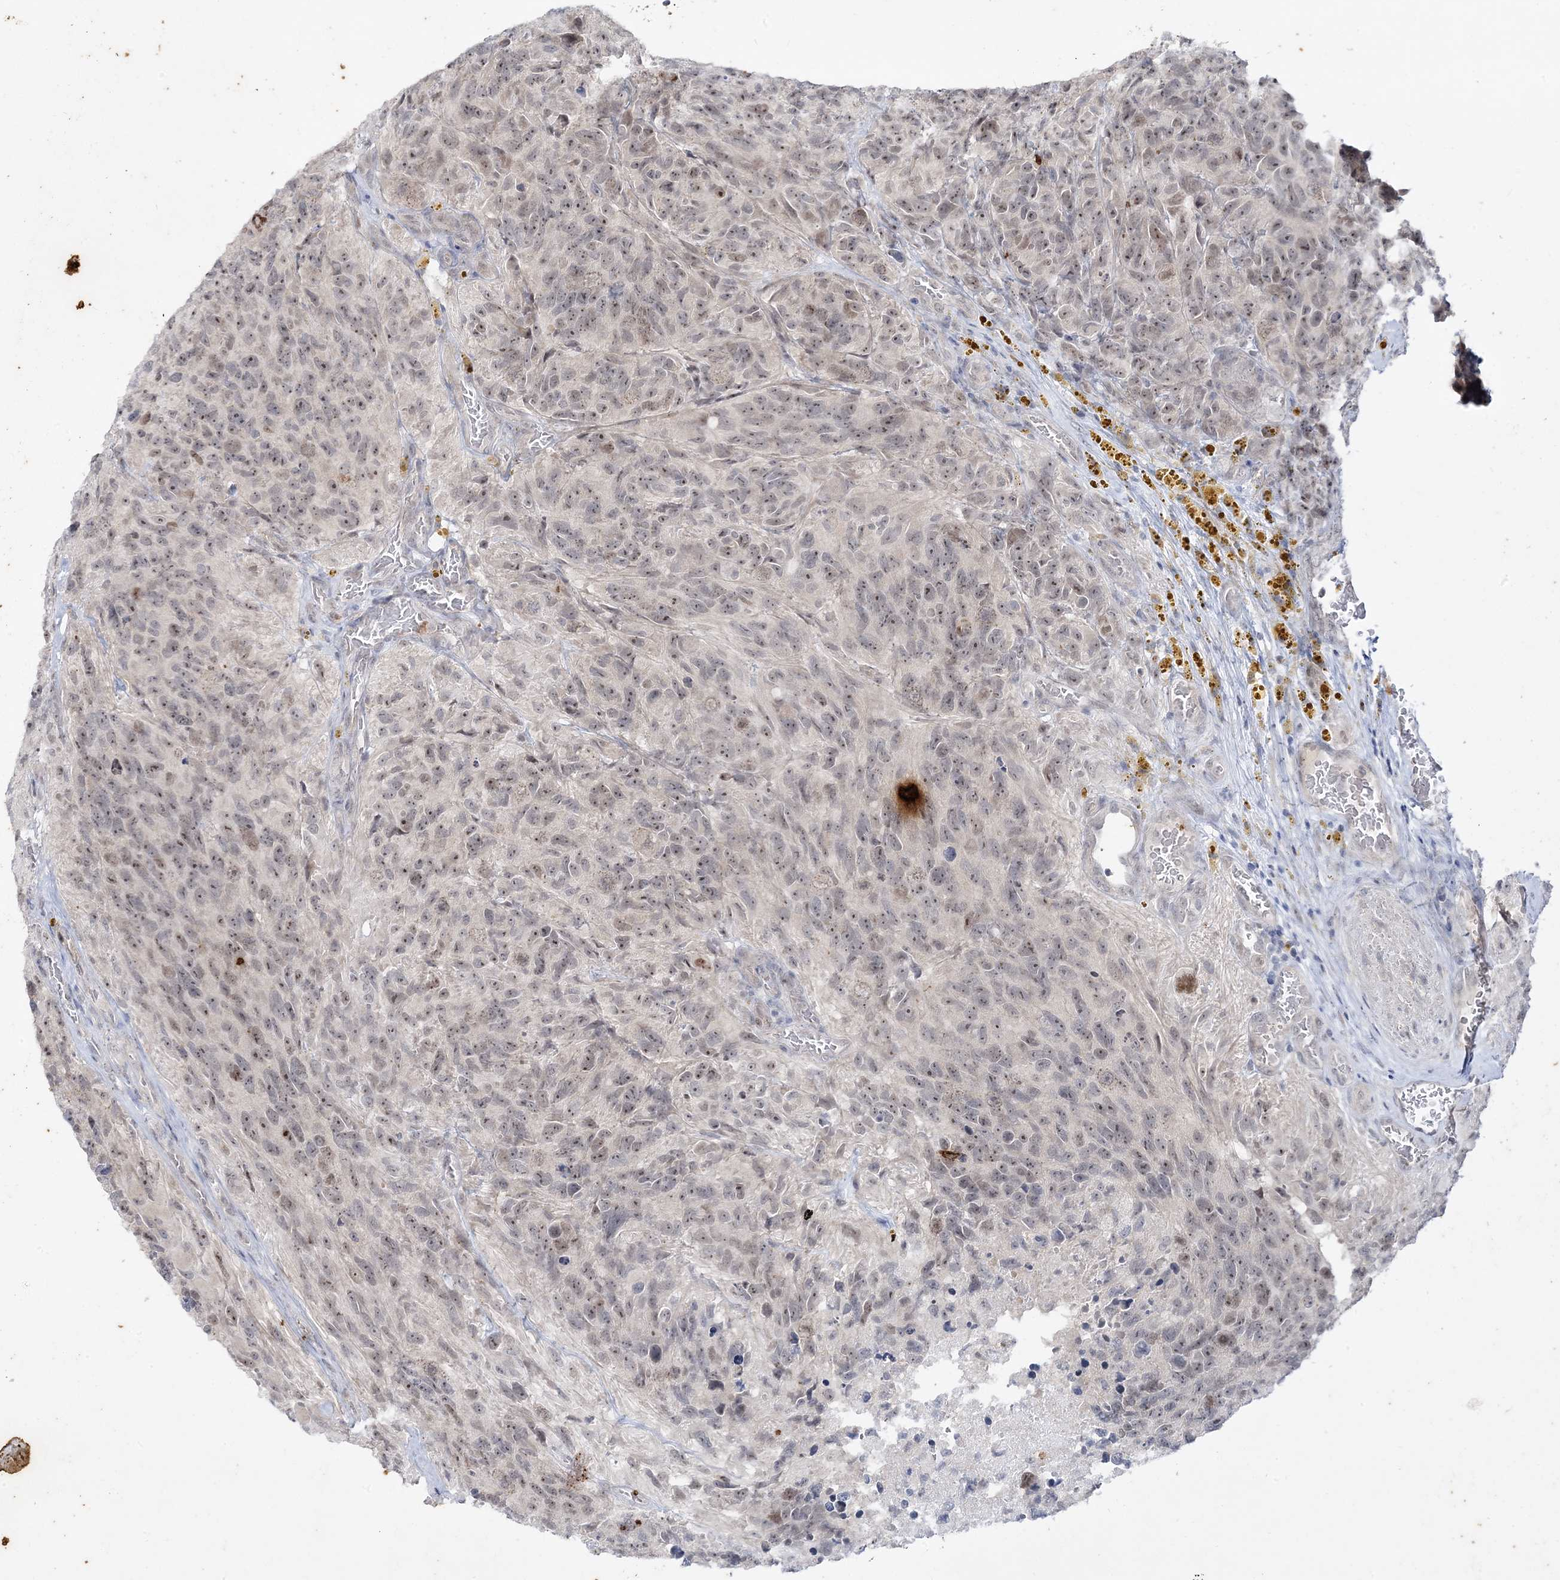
{"staining": {"intensity": "weak", "quantity": ">75%", "location": "nuclear"}, "tissue": "glioma", "cell_type": "Tumor cells", "image_type": "cancer", "snomed": [{"axis": "morphology", "description": "Glioma, malignant, High grade"}, {"axis": "topography", "description": "Brain"}], "caption": "High-power microscopy captured an immunohistochemistry image of malignant high-grade glioma, revealing weak nuclear expression in about >75% of tumor cells.", "gene": "LEXM", "patient": {"sex": "male", "age": 69}}